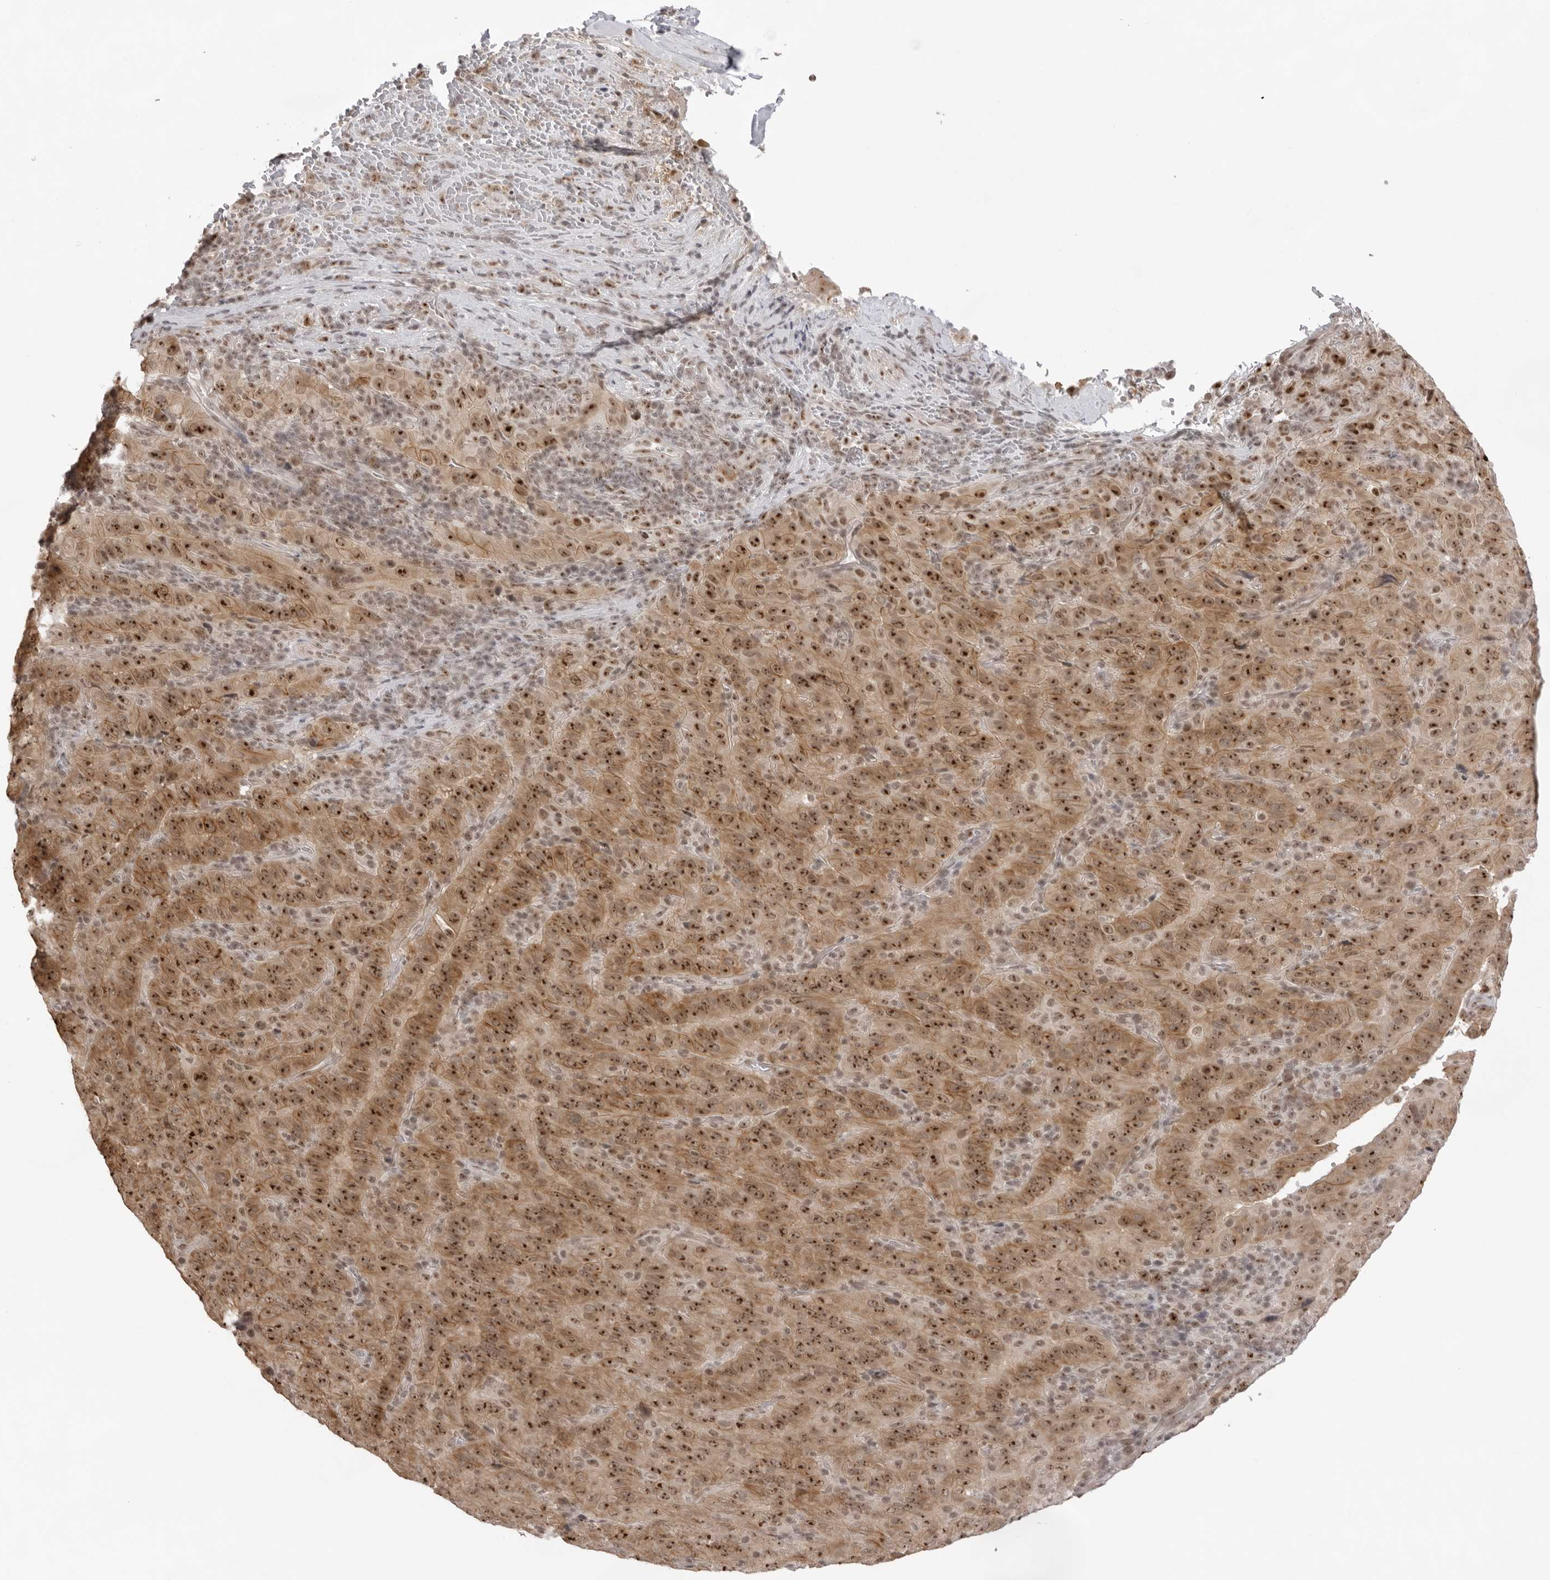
{"staining": {"intensity": "moderate", "quantity": ">75%", "location": "cytoplasmic/membranous,nuclear"}, "tissue": "pancreatic cancer", "cell_type": "Tumor cells", "image_type": "cancer", "snomed": [{"axis": "morphology", "description": "Adenocarcinoma, NOS"}, {"axis": "topography", "description": "Pancreas"}], "caption": "Immunohistochemistry photomicrograph of neoplastic tissue: pancreatic adenocarcinoma stained using immunohistochemistry shows medium levels of moderate protein expression localized specifically in the cytoplasmic/membranous and nuclear of tumor cells, appearing as a cytoplasmic/membranous and nuclear brown color.", "gene": "EXOSC10", "patient": {"sex": "male", "age": 63}}